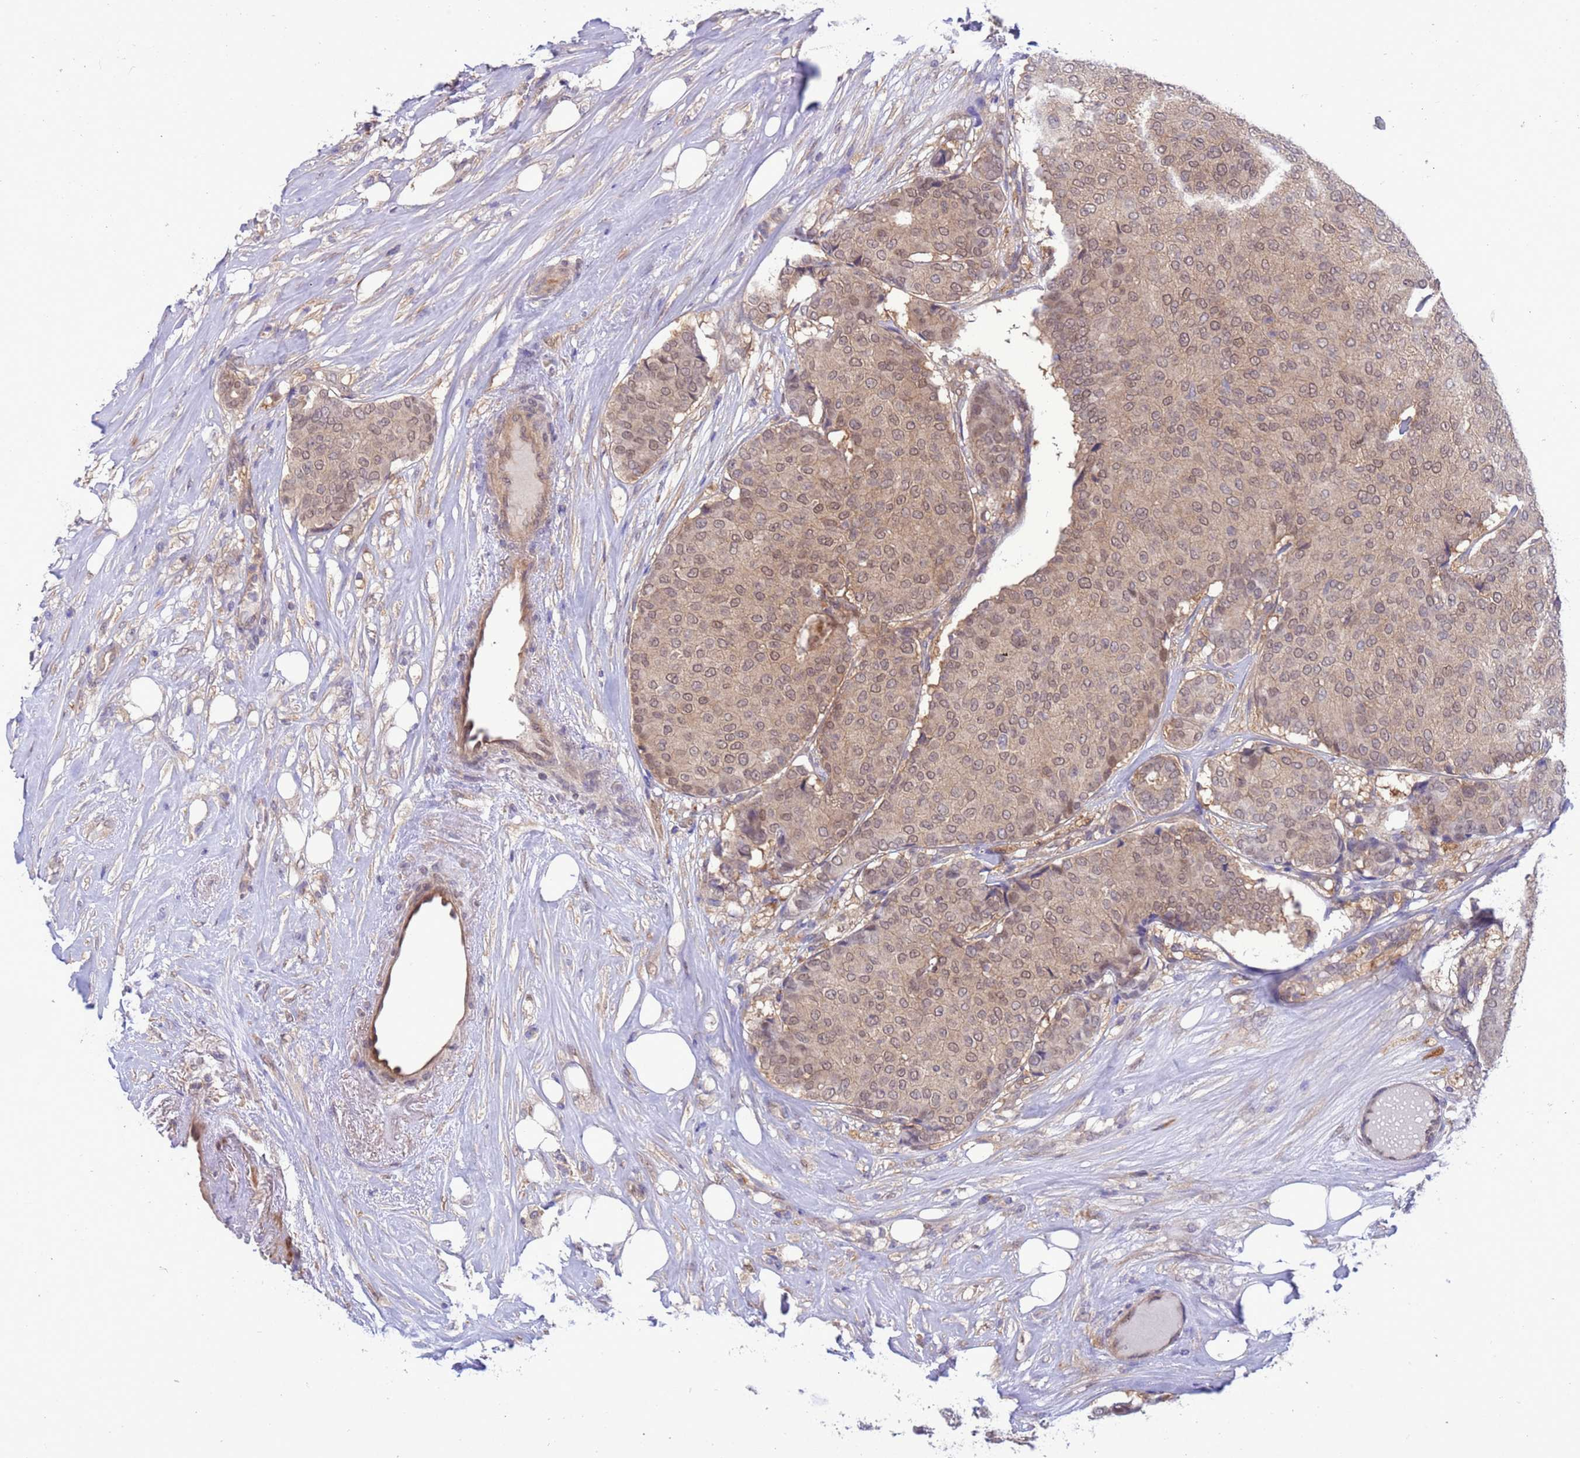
{"staining": {"intensity": "weak", "quantity": ">75%", "location": "cytoplasmic/membranous,nuclear"}, "tissue": "breast cancer", "cell_type": "Tumor cells", "image_type": "cancer", "snomed": [{"axis": "morphology", "description": "Duct carcinoma"}, {"axis": "topography", "description": "Breast"}], "caption": "High-magnification brightfield microscopy of breast cancer stained with DAB (3,3'-diaminobenzidine) (brown) and counterstained with hematoxylin (blue). tumor cells exhibit weak cytoplasmic/membranous and nuclear expression is appreciated in approximately>75% of cells.", "gene": "ZNF461", "patient": {"sex": "female", "age": 75}}